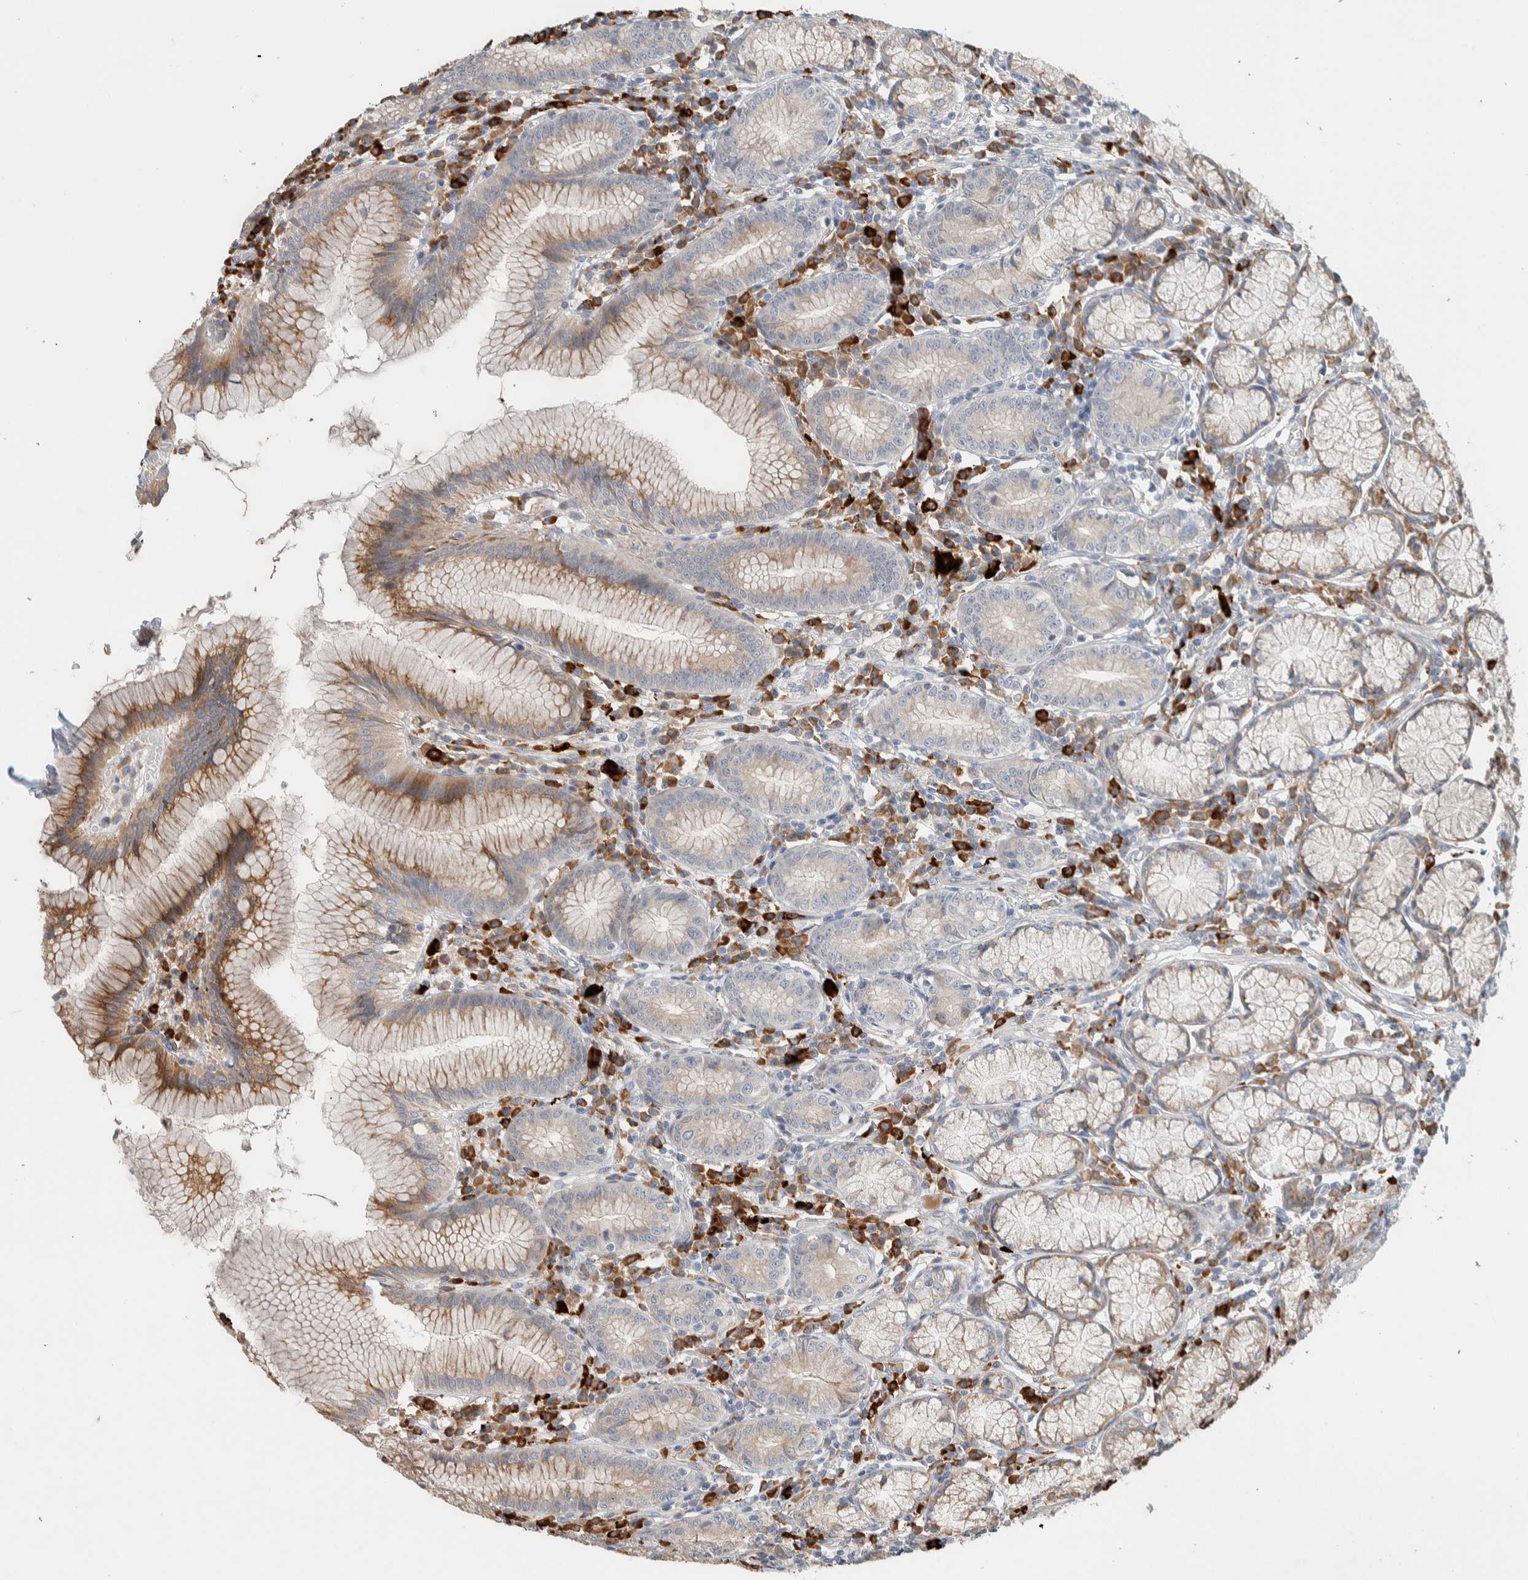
{"staining": {"intensity": "moderate", "quantity": "<25%", "location": "cytoplasmic/membranous"}, "tissue": "stomach", "cell_type": "Glandular cells", "image_type": "normal", "snomed": [{"axis": "morphology", "description": "Normal tissue, NOS"}, {"axis": "topography", "description": "Stomach"}], "caption": "Immunohistochemical staining of unremarkable stomach displays <25% levels of moderate cytoplasmic/membranous protein staining in approximately <25% of glandular cells.", "gene": "ADCY8", "patient": {"sex": "male", "age": 55}}